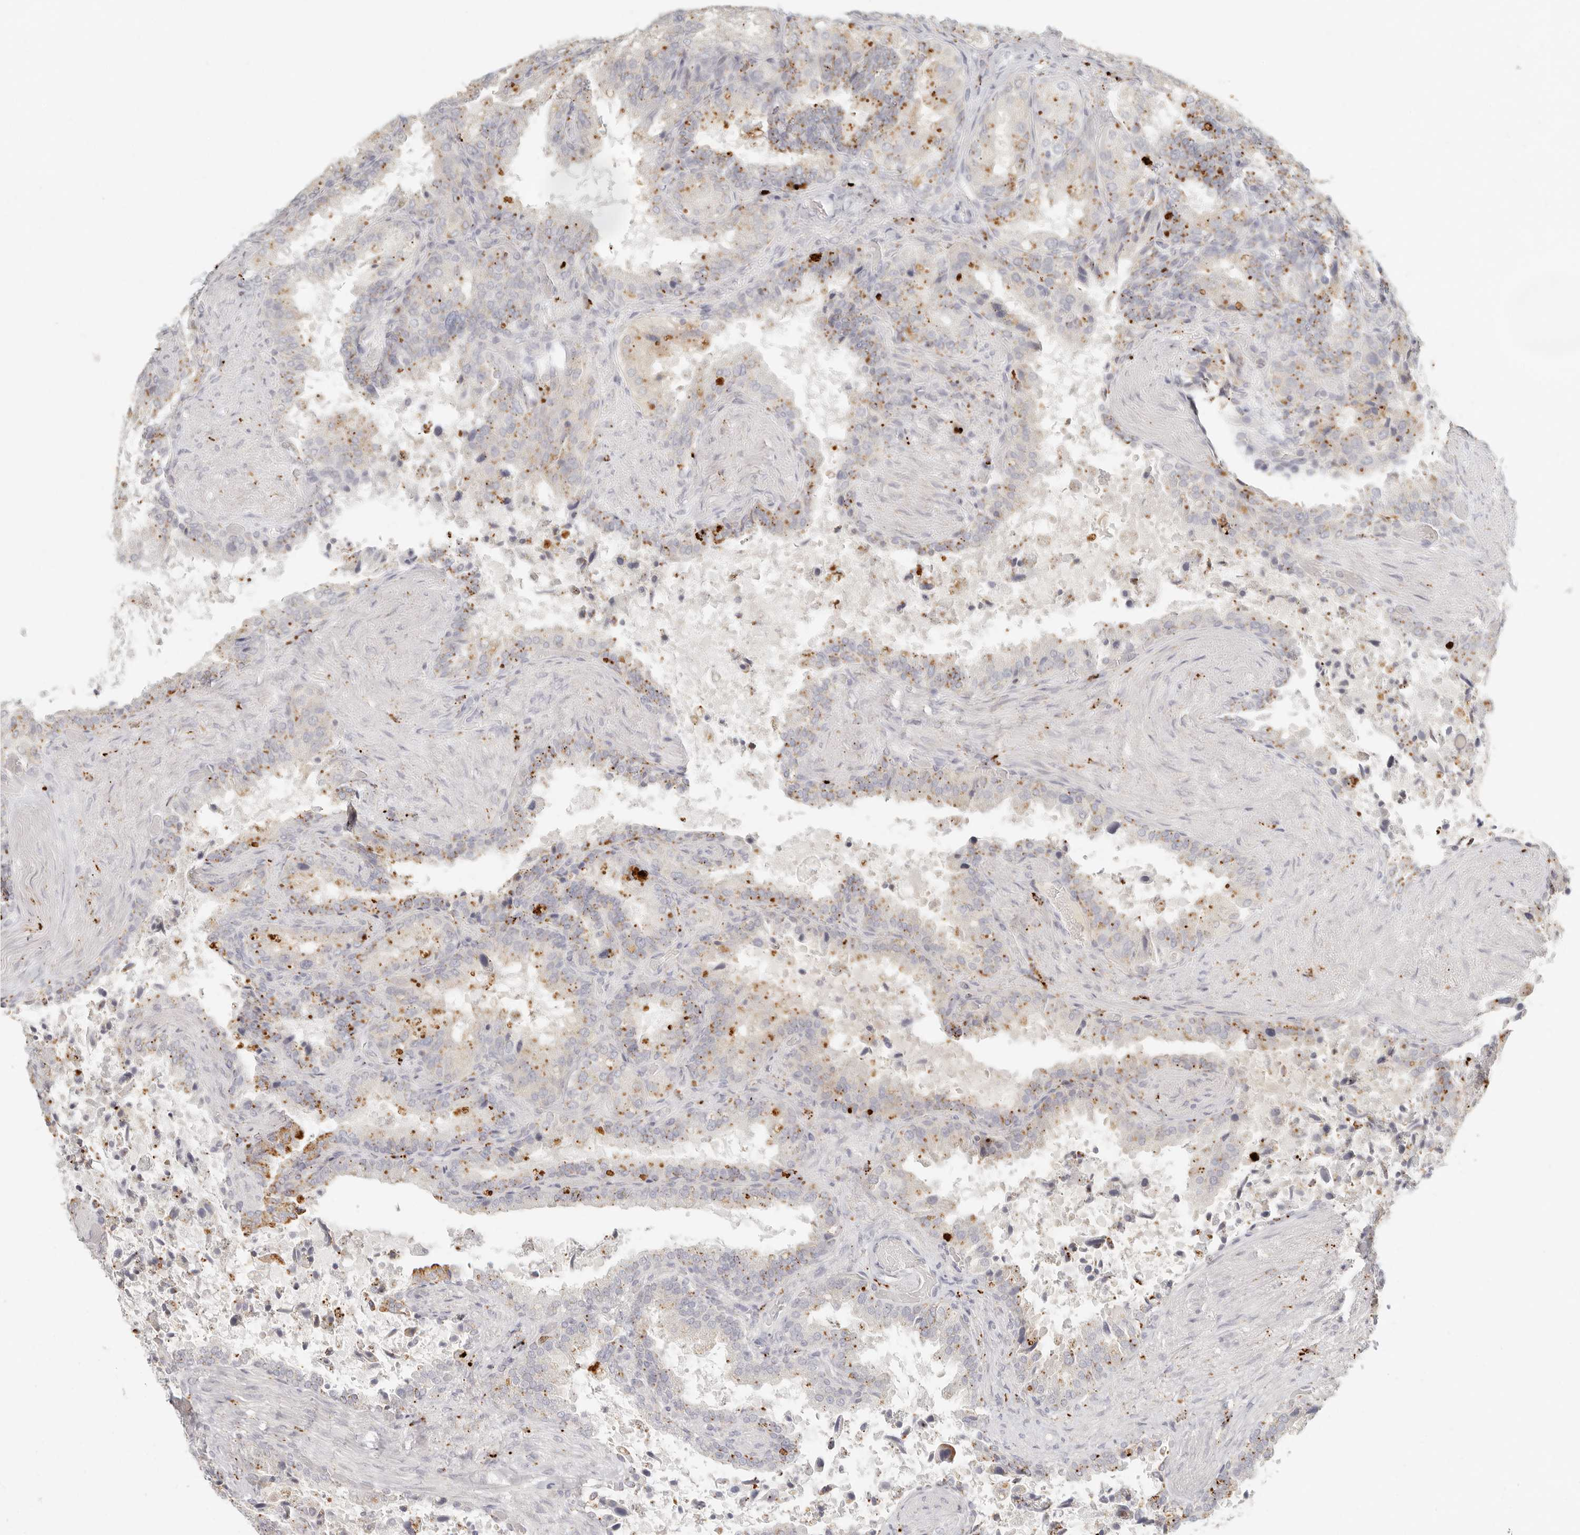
{"staining": {"intensity": "weak", "quantity": "25%-75%", "location": "cytoplasmic/membranous"}, "tissue": "seminal vesicle", "cell_type": "Glandular cells", "image_type": "normal", "snomed": [{"axis": "morphology", "description": "Normal tissue, NOS"}, {"axis": "topography", "description": "Seminal veicle"}, {"axis": "topography", "description": "Peripheral nerve tissue"}], "caption": "Protein expression by immunohistochemistry demonstrates weak cytoplasmic/membranous expression in about 25%-75% of glandular cells in benign seminal vesicle. The staining was performed using DAB (3,3'-diaminobenzidine), with brown indicating positive protein expression. Nuclei are stained blue with hematoxylin.", "gene": "RNASET2", "patient": {"sex": "male", "age": 63}}